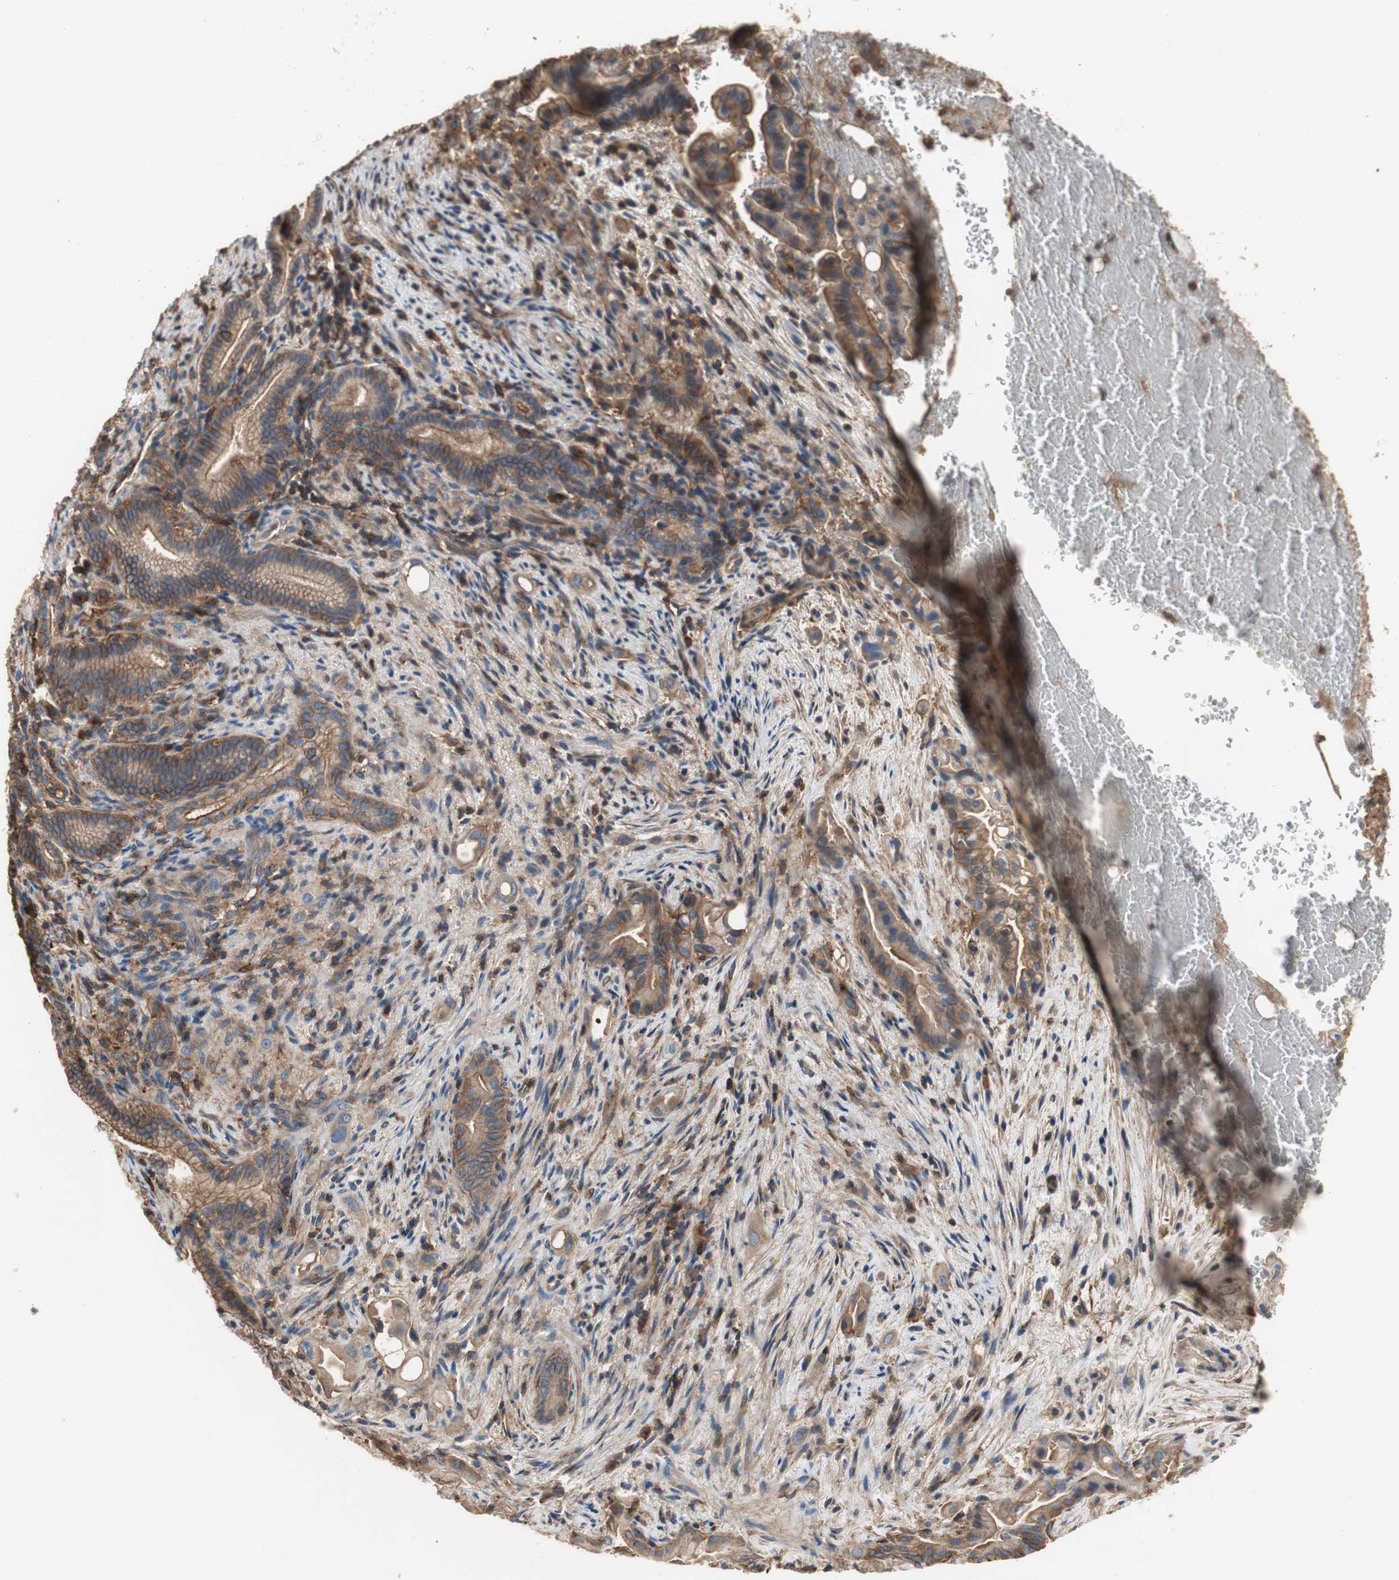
{"staining": {"intensity": "moderate", "quantity": ">75%", "location": "cytoplasmic/membranous"}, "tissue": "liver cancer", "cell_type": "Tumor cells", "image_type": "cancer", "snomed": [{"axis": "morphology", "description": "Cholangiocarcinoma"}, {"axis": "topography", "description": "Liver"}], "caption": "Immunohistochemical staining of human liver cancer reveals medium levels of moderate cytoplasmic/membranous protein expression in about >75% of tumor cells.", "gene": "IL1RL1", "patient": {"sex": "female", "age": 68}}